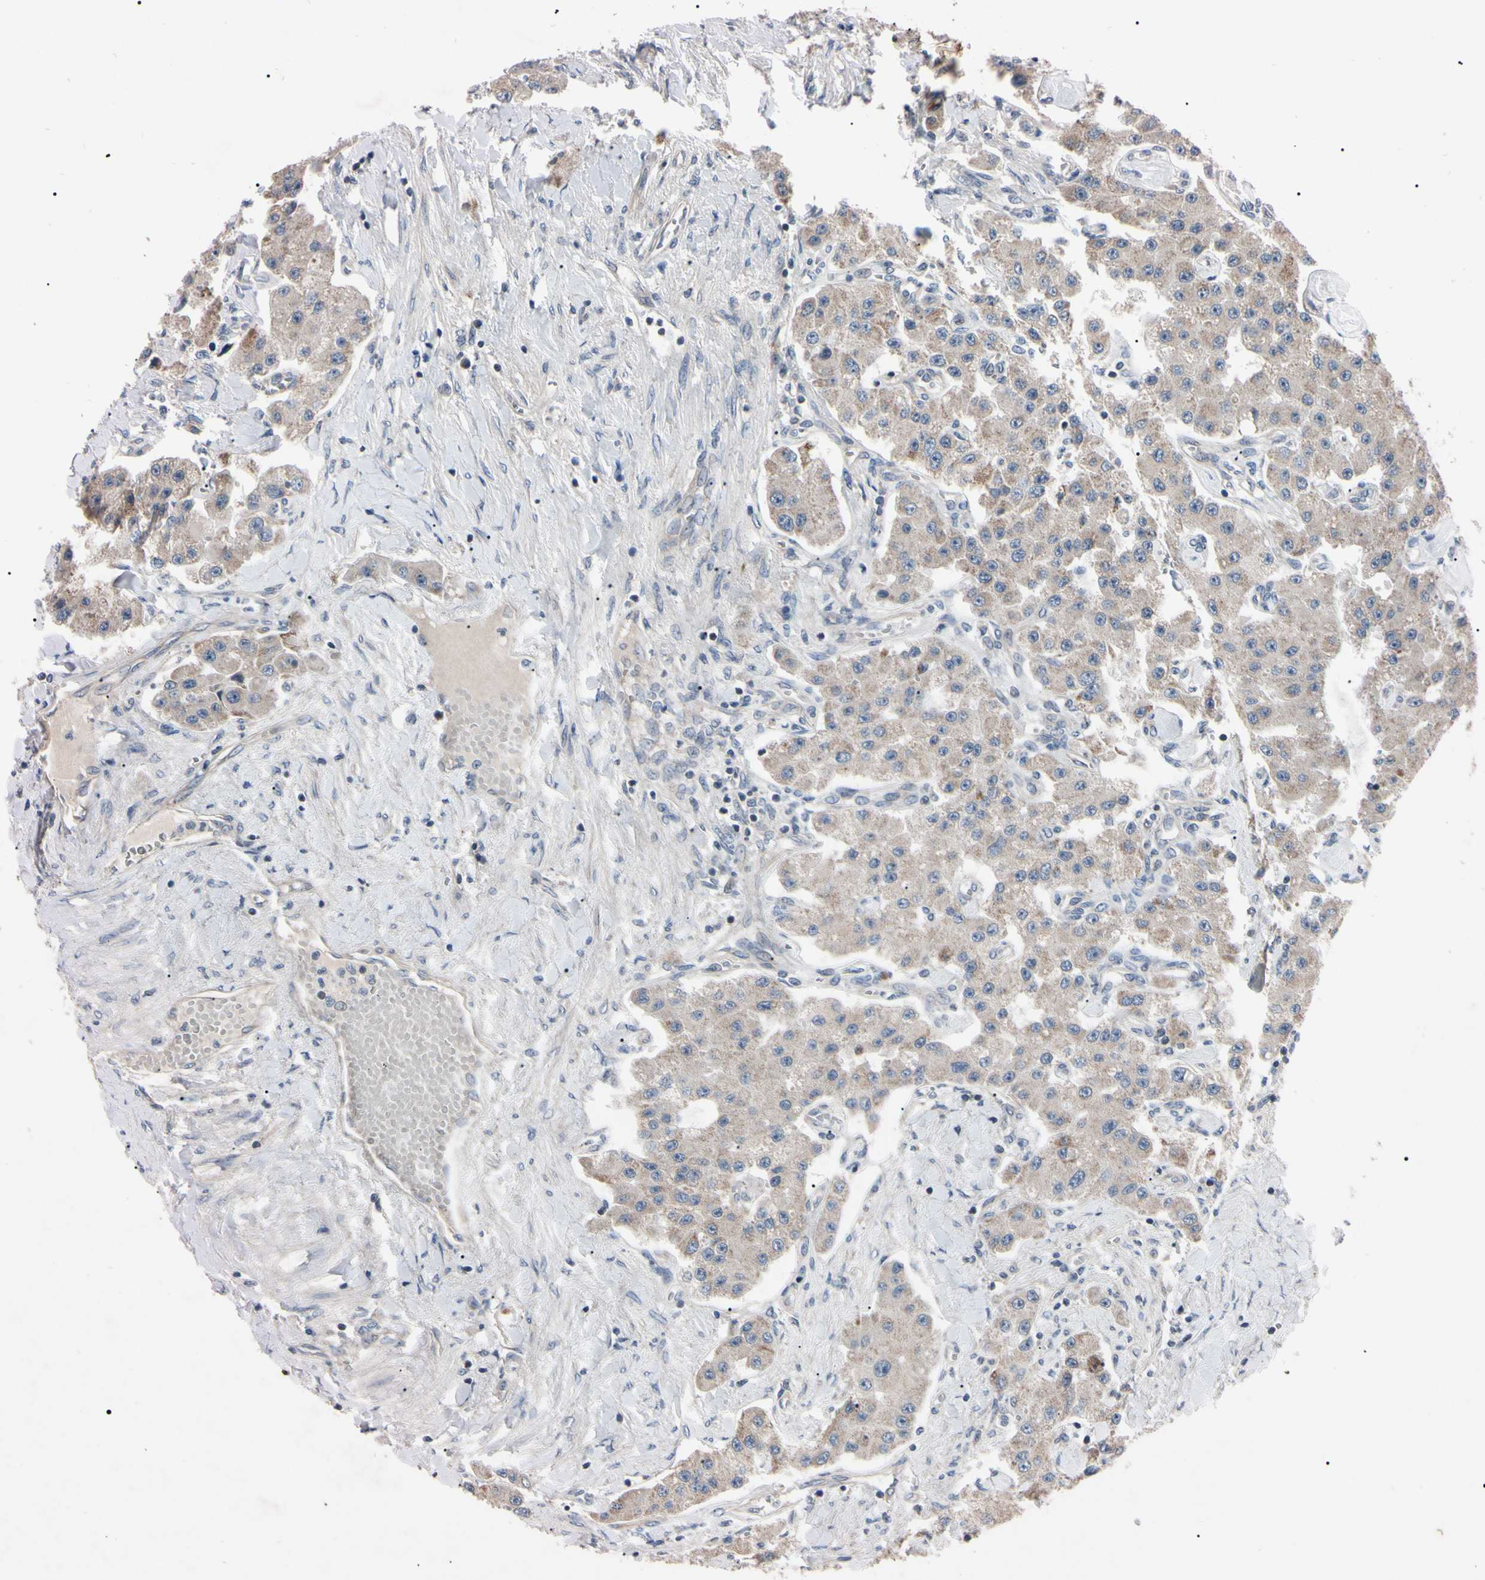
{"staining": {"intensity": "weak", "quantity": "25%-75%", "location": "cytoplasmic/membranous"}, "tissue": "carcinoid", "cell_type": "Tumor cells", "image_type": "cancer", "snomed": [{"axis": "morphology", "description": "Carcinoid, malignant, NOS"}, {"axis": "topography", "description": "Pancreas"}], "caption": "Malignant carcinoid was stained to show a protein in brown. There is low levels of weak cytoplasmic/membranous expression in about 25%-75% of tumor cells.", "gene": "TNFRSF1A", "patient": {"sex": "male", "age": 41}}